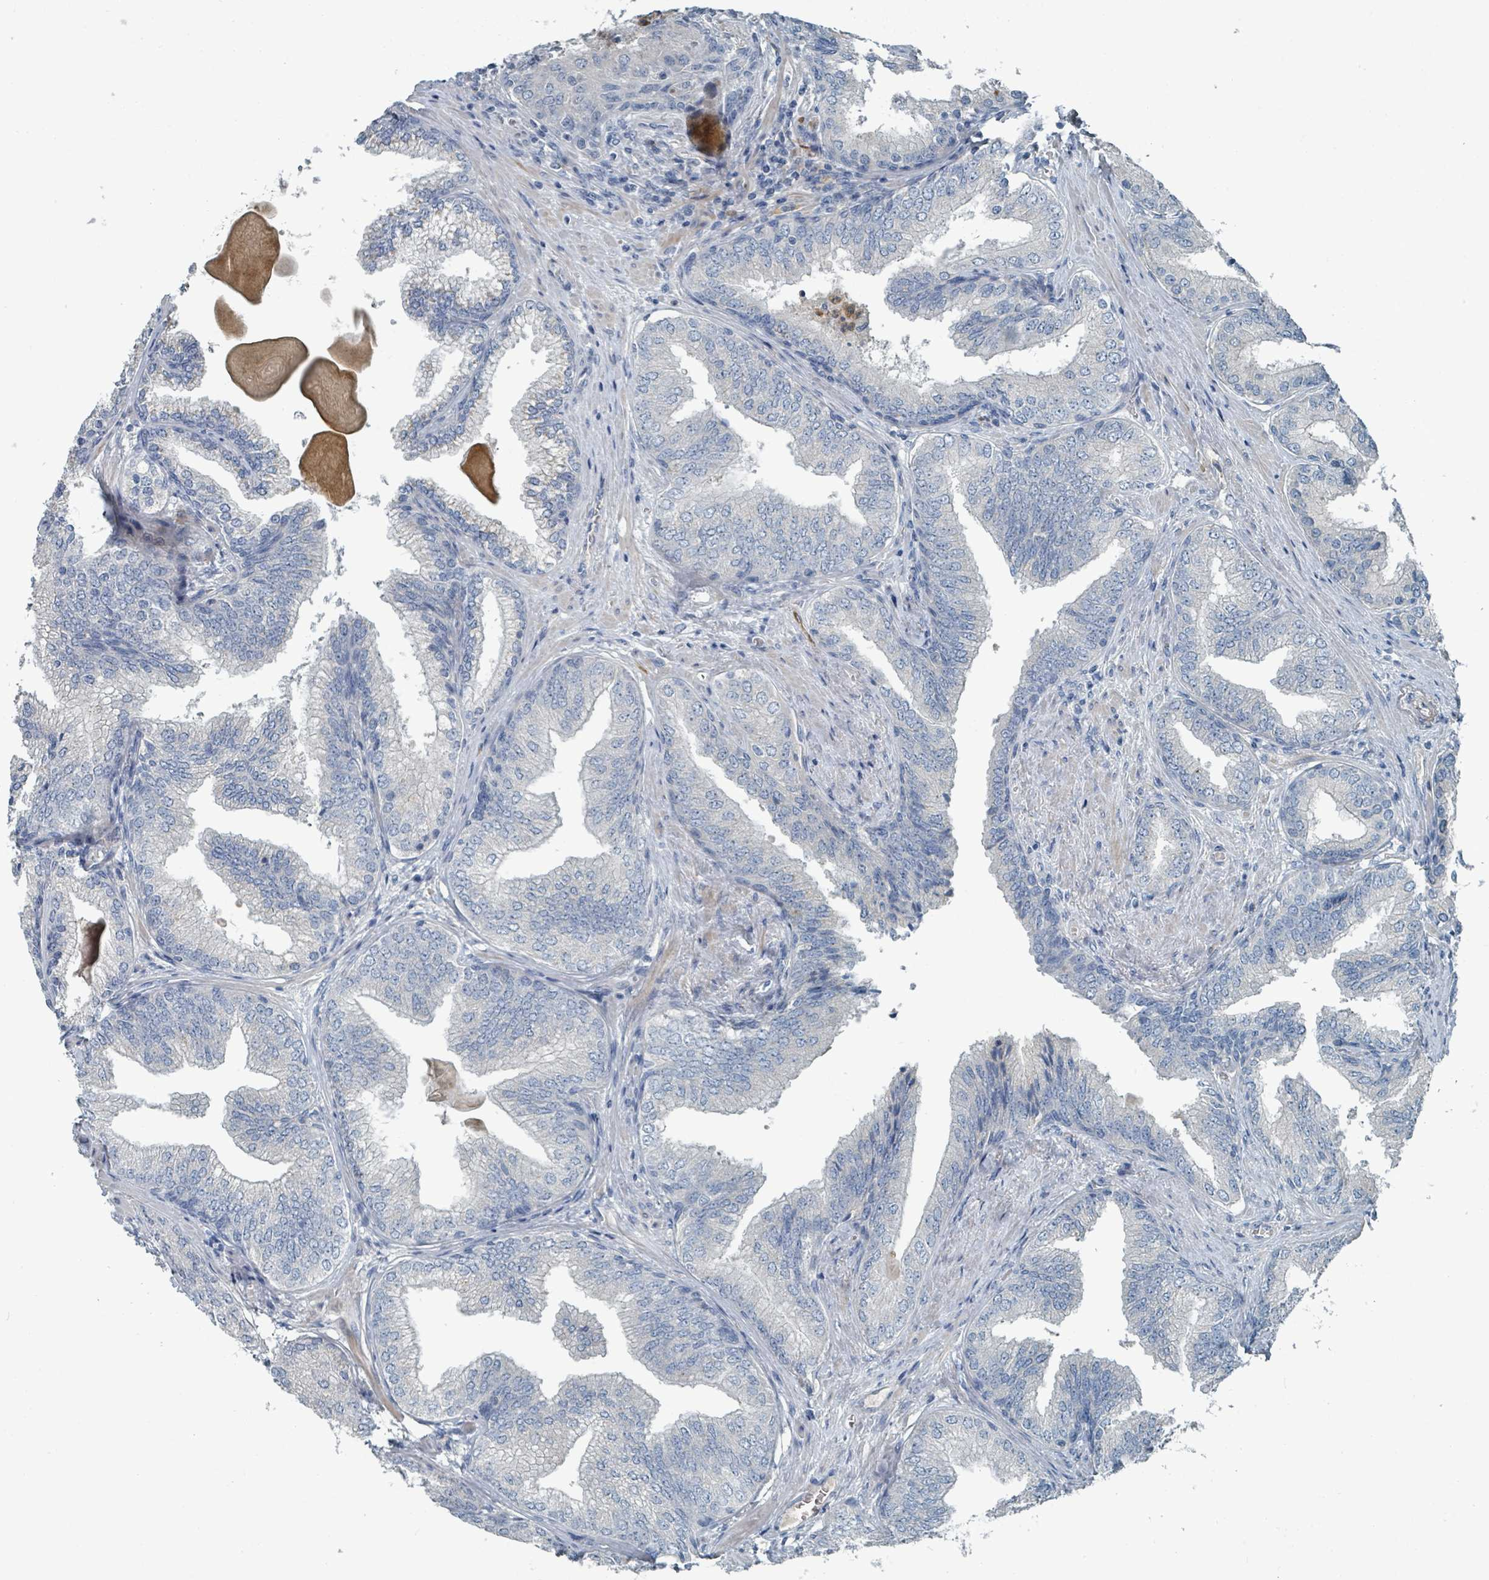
{"staining": {"intensity": "negative", "quantity": "none", "location": "none"}, "tissue": "prostate cancer", "cell_type": "Tumor cells", "image_type": "cancer", "snomed": [{"axis": "morphology", "description": "Adenocarcinoma, High grade"}, {"axis": "topography", "description": "Prostate"}], "caption": "A photomicrograph of prostate cancer (adenocarcinoma (high-grade)) stained for a protein displays no brown staining in tumor cells.", "gene": "SLC44A5", "patient": {"sex": "male", "age": 63}}